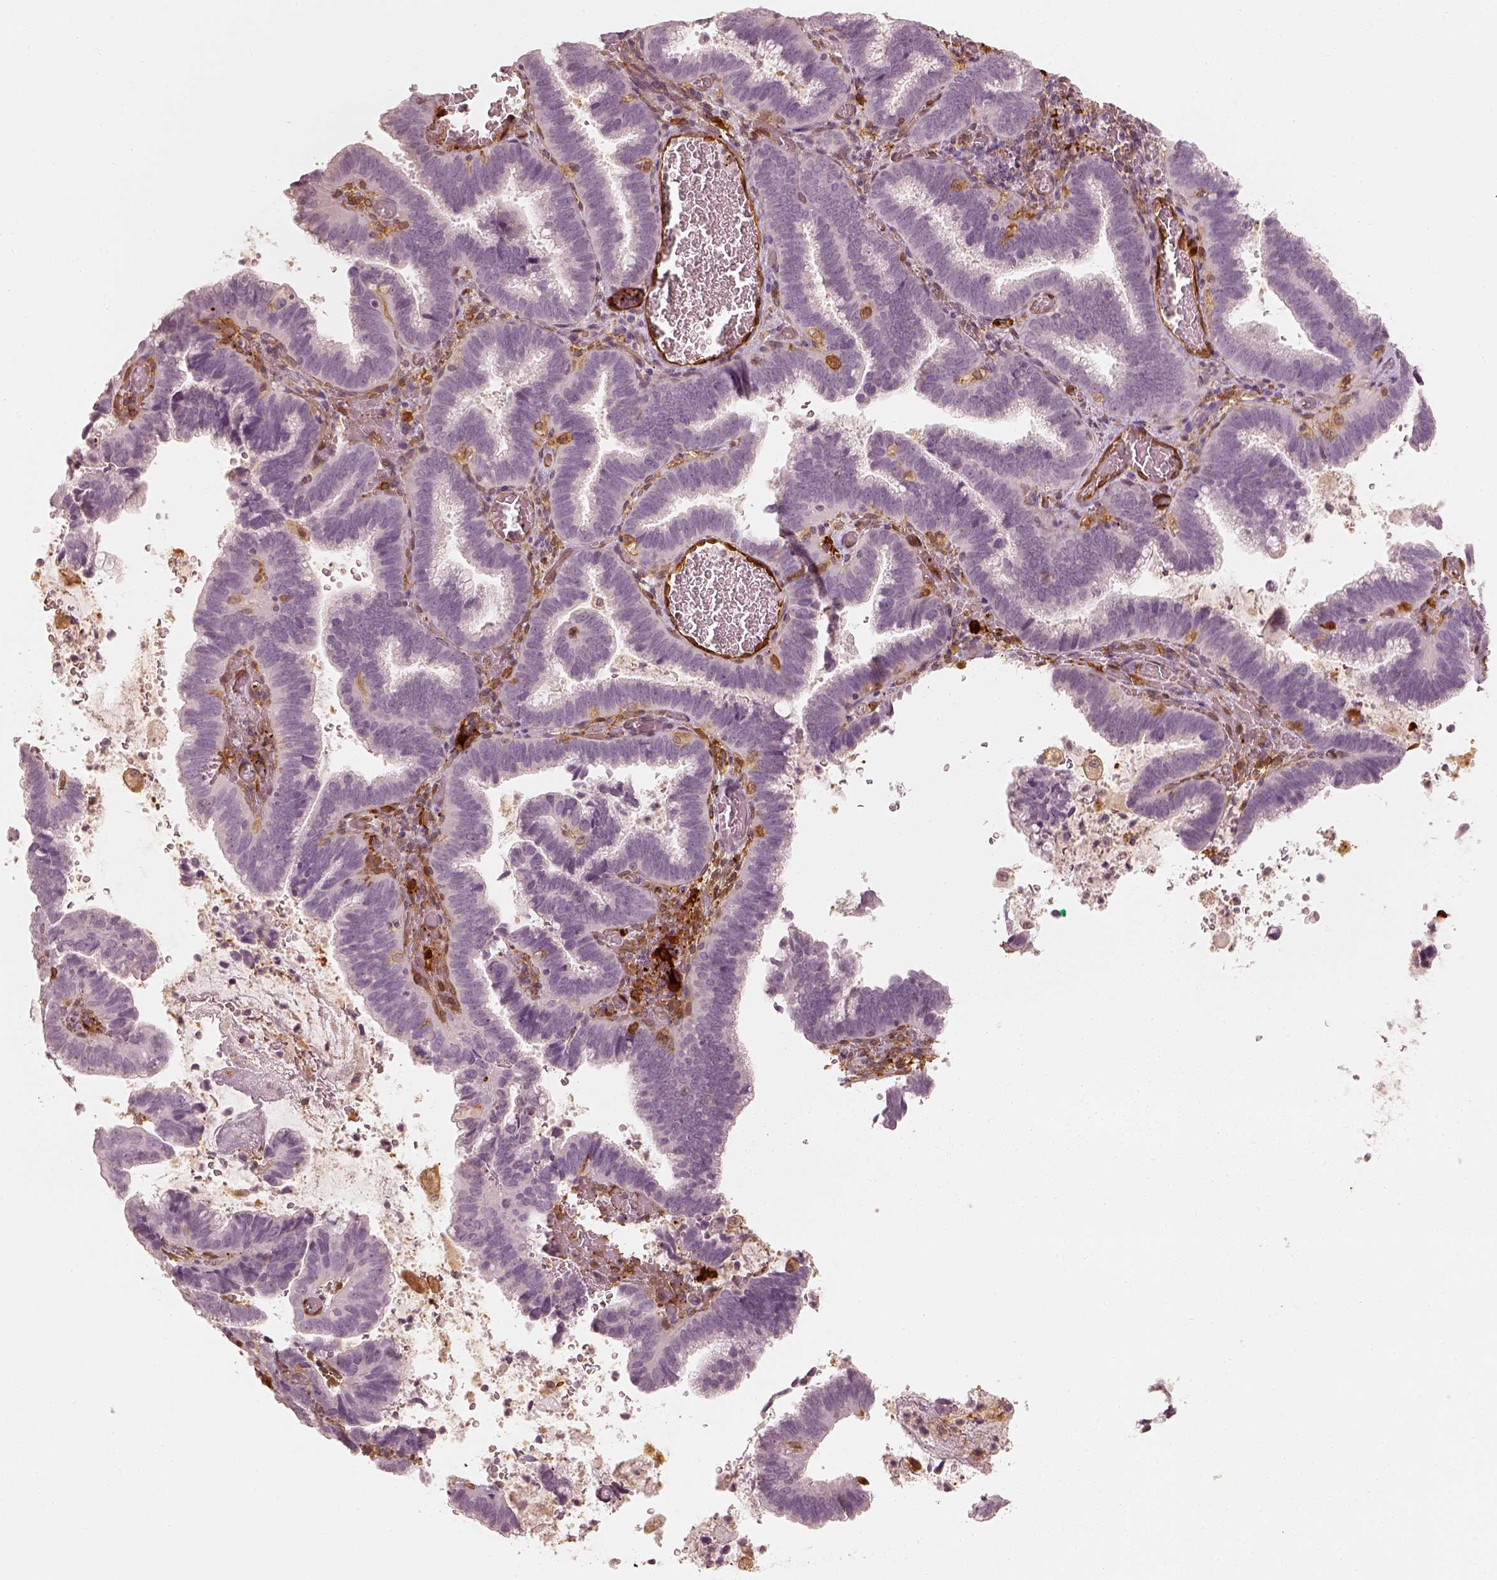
{"staining": {"intensity": "negative", "quantity": "none", "location": "none"}, "tissue": "cervical cancer", "cell_type": "Tumor cells", "image_type": "cancer", "snomed": [{"axis": "morphology", "description": "Adenocarcinoma, NOS"}, {"axis": "topography", "description": "Cervix"}], "caption": "This is an IHC photomicrograph of human cervical cancer. There is no expression in tumor cells.", "gene": "FSCN1", "patient": {"sex": "female", "age": 61}}